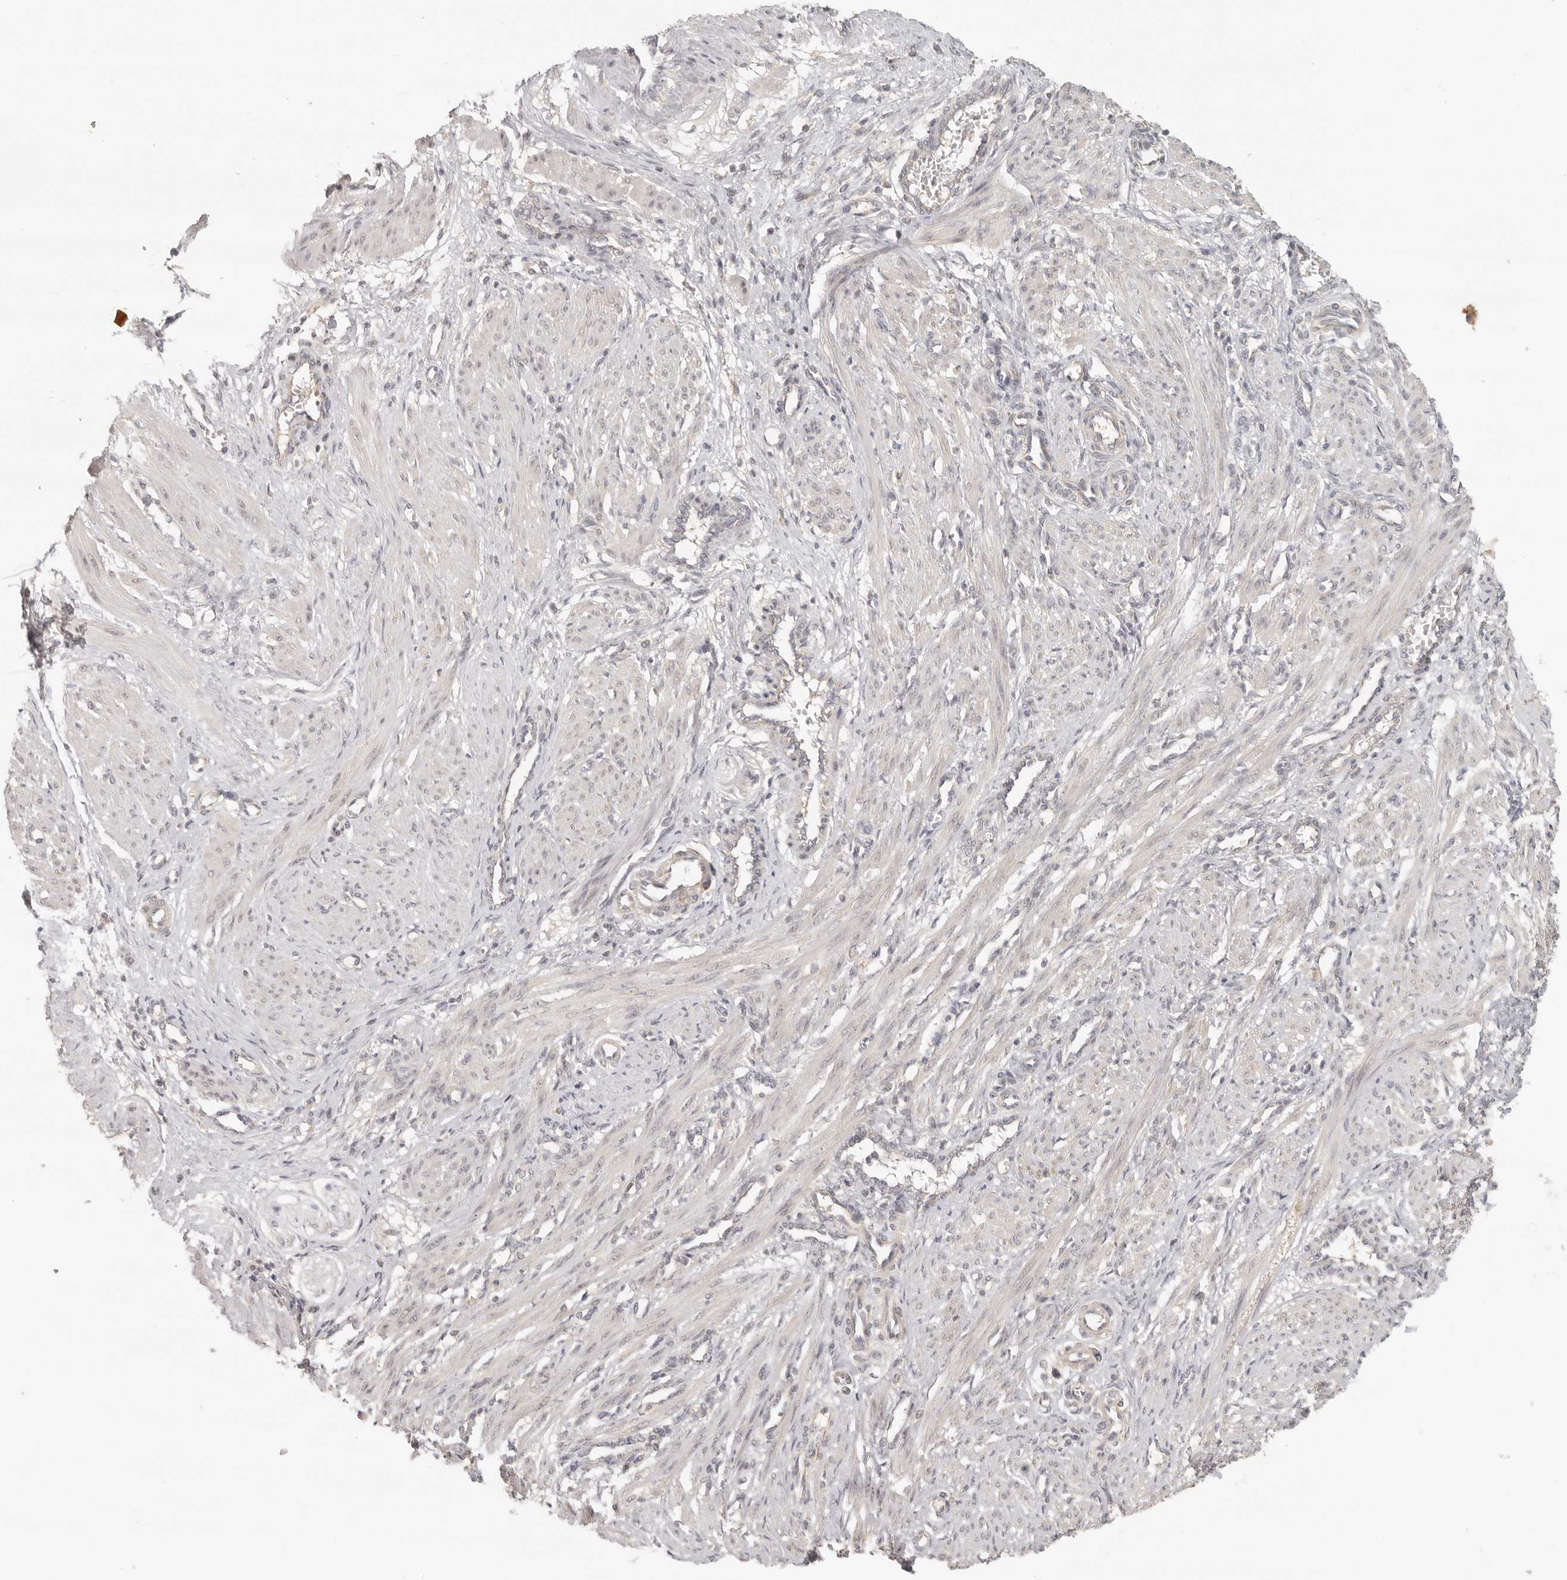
{"staining": {"intensity": "negative", "quantity": "none", "location": "none"}, "tissue": "smooth muscle", "cell_type": "Smooth muscle cells", "image_type": "normal", "snomed": [{"axis": "morphology", "description": "Normal tissue, NOS"}, {"axis": "topography", "description": "Endometrium"}], "caption": "Immunohistochemistry (IHC) photomicrograph of normal smooth muscle stained for a protein (brown), which shows no expression in smooth muscle cells.", "gene": "AHDC1", "patient": {"sex": "female", "age": 33}}